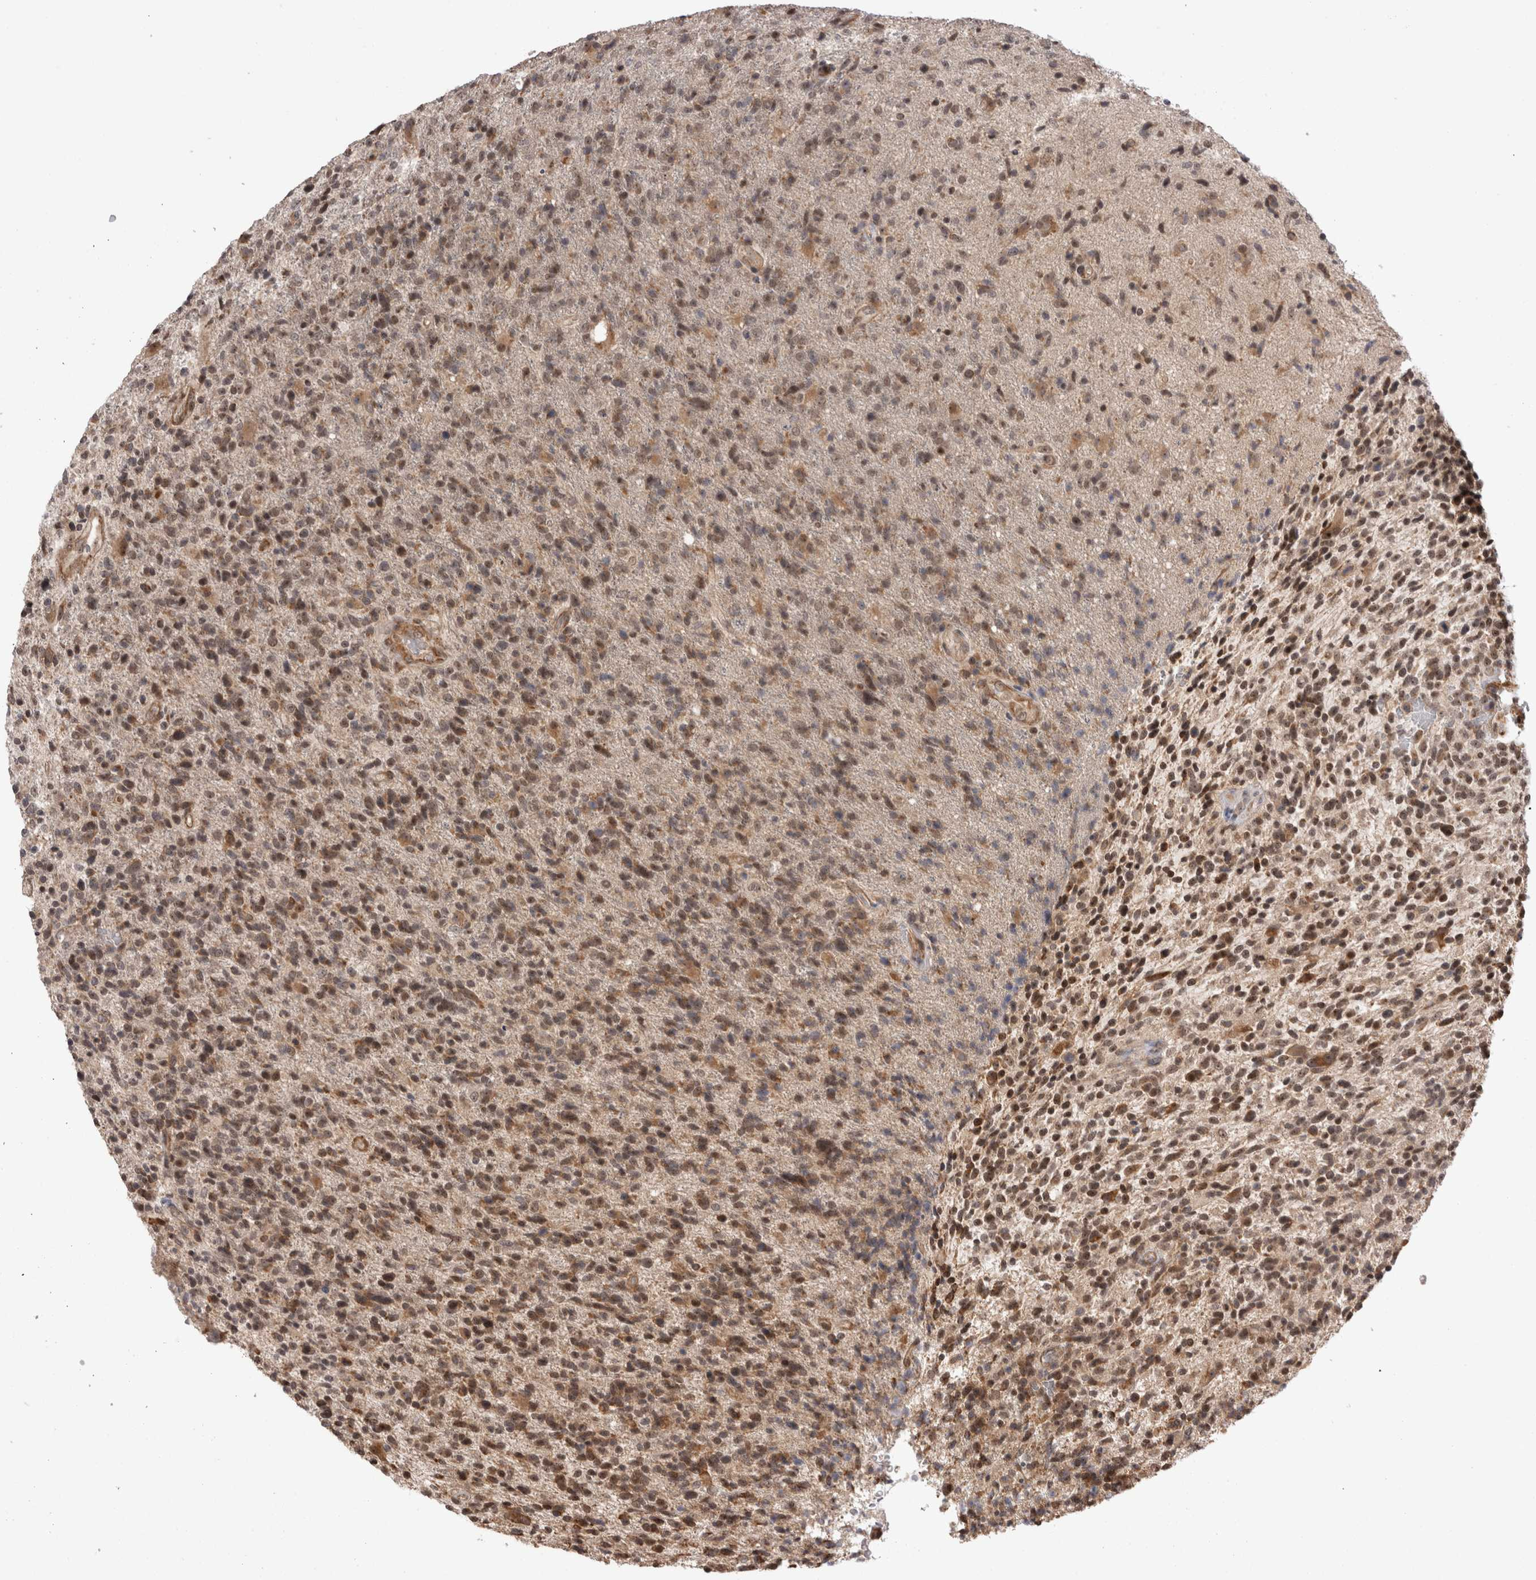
{"staining": {"intensity": "moderate", "quantity": ">75%", "location": "cytoplasmic/membranous,nuclear"}, "tissue": "glioma", "cell_type": "Tumor cells", "image_type": "cancer", "snomed": [{"axis": "morphology", "description": "Glioma, malignant, High grade"}, {"axis": "topography", "description": "Brain"}], "caption": "Protein expression analysis of glioma demonstrates moderate cytoplasmic/membranous and nuclear positivity in about >75% of tumor cells. Using DAB (brown) and hematoxylin (blue) stains, captured at high magnification using brightfield microscopy.", "gene": "EXOSC4", "patient": {"sex": "male", "age": 72}}